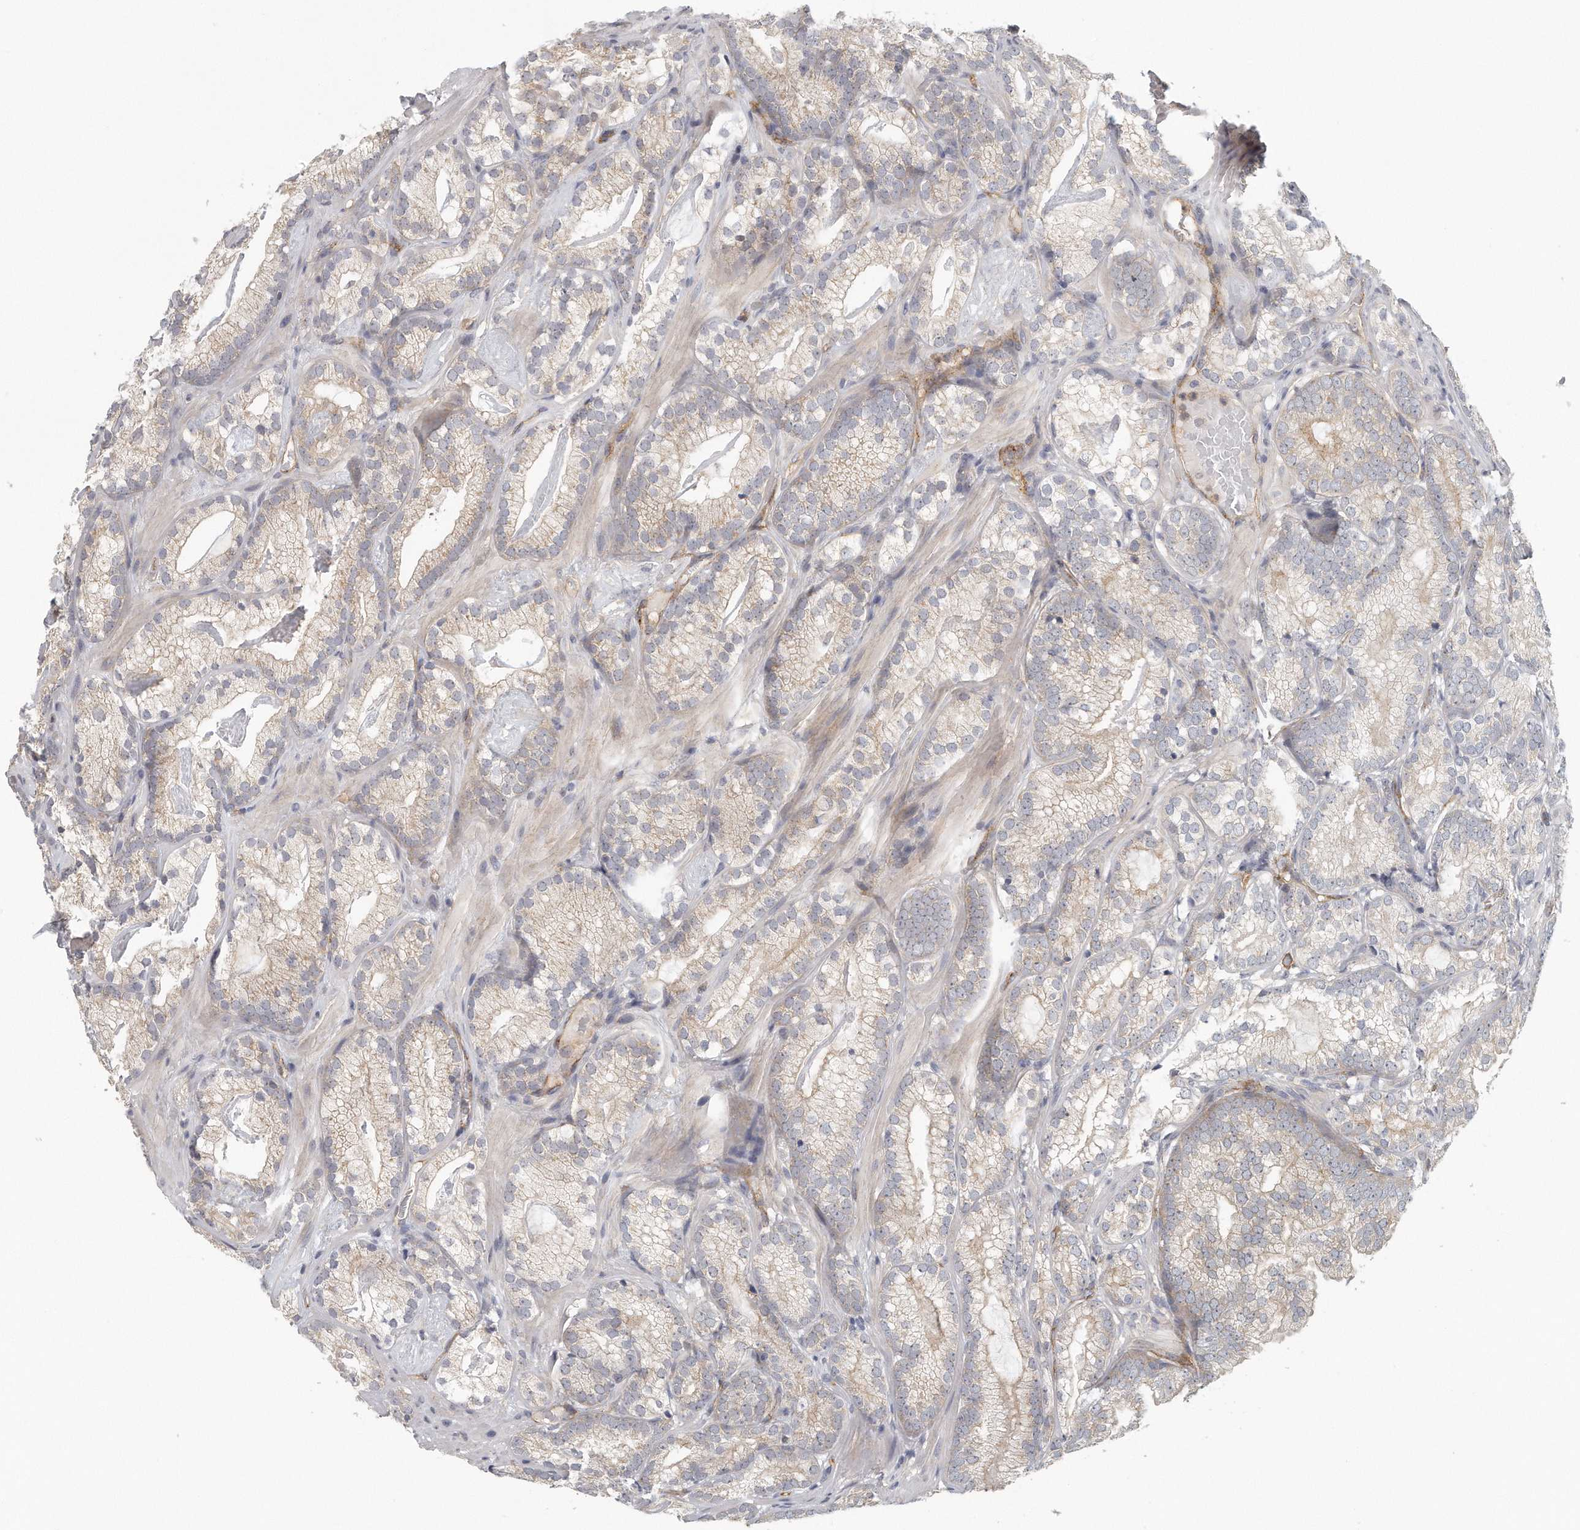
{"staining": {"intensity": "weak", "quantity": "25%-75%", "location": "cytoplasmic/membranous"}, "tissue": "prostate cancer", "cell_type": "Tumor cells", "image_type": "cancer", "snomed": [{"axis": "morphology", "description": "Adenocarcinoma, Low grade"}, {"axis": "topography", "description": "Prostate"}], "caption": "DAB immunohistochemical staining of low-grade adenocarcinoma (prostate) displays weak cytoplasmic/membranous protein expression in approximately 25%-75% of tumor cells. Using DAB (brown) and hematoxylin (blue) stains, captured at high magnification using brightfield microscopy.", "gene": "MTERF4", "patient": {"sex": "male", "age": 72}}